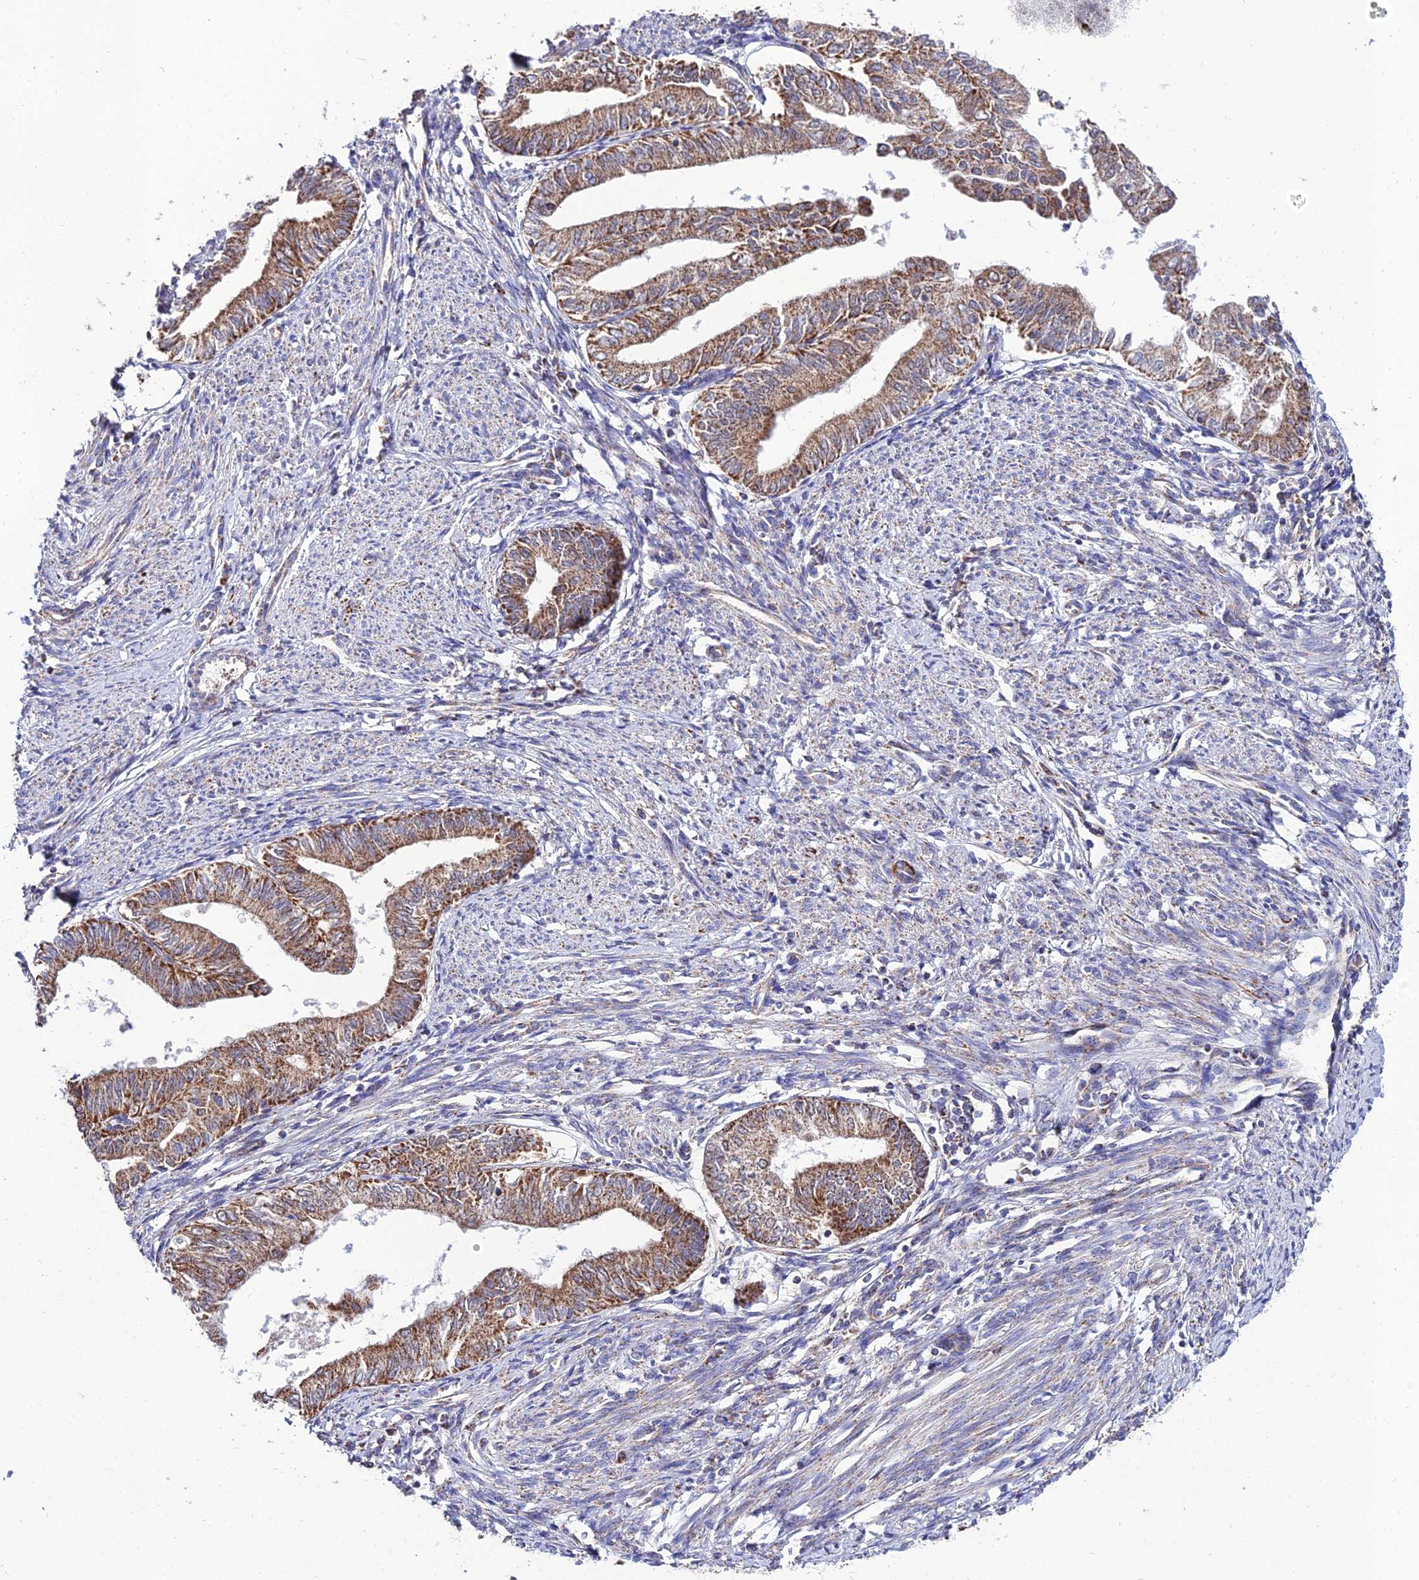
{"staining": {"intensity": "moderate", "quantity": ">75%", "location": "cytoplasmic/membranous"}, "tissue": "endometrial cancer", "cell_type": "Tumor cells", "image_type": "cancer", "snomed": [{"axis": "morphology", "description": "Adenocarcinoma, NOS"}, {"axis": "topography", "description": "Endometrium"}], "caption": "Immunohistochemical staining of adenocarcinoma (endometrial) displays moderate cytoplasmic/membranous protein positivity in approximately >75% of tumor cells. The staining was performed using DAB, with brown indicating positive protein expression. Nuclei are stained blue with hematoxylin.", "gene": "PSMD2", "patient": {"sex": "female", "age": 66}}